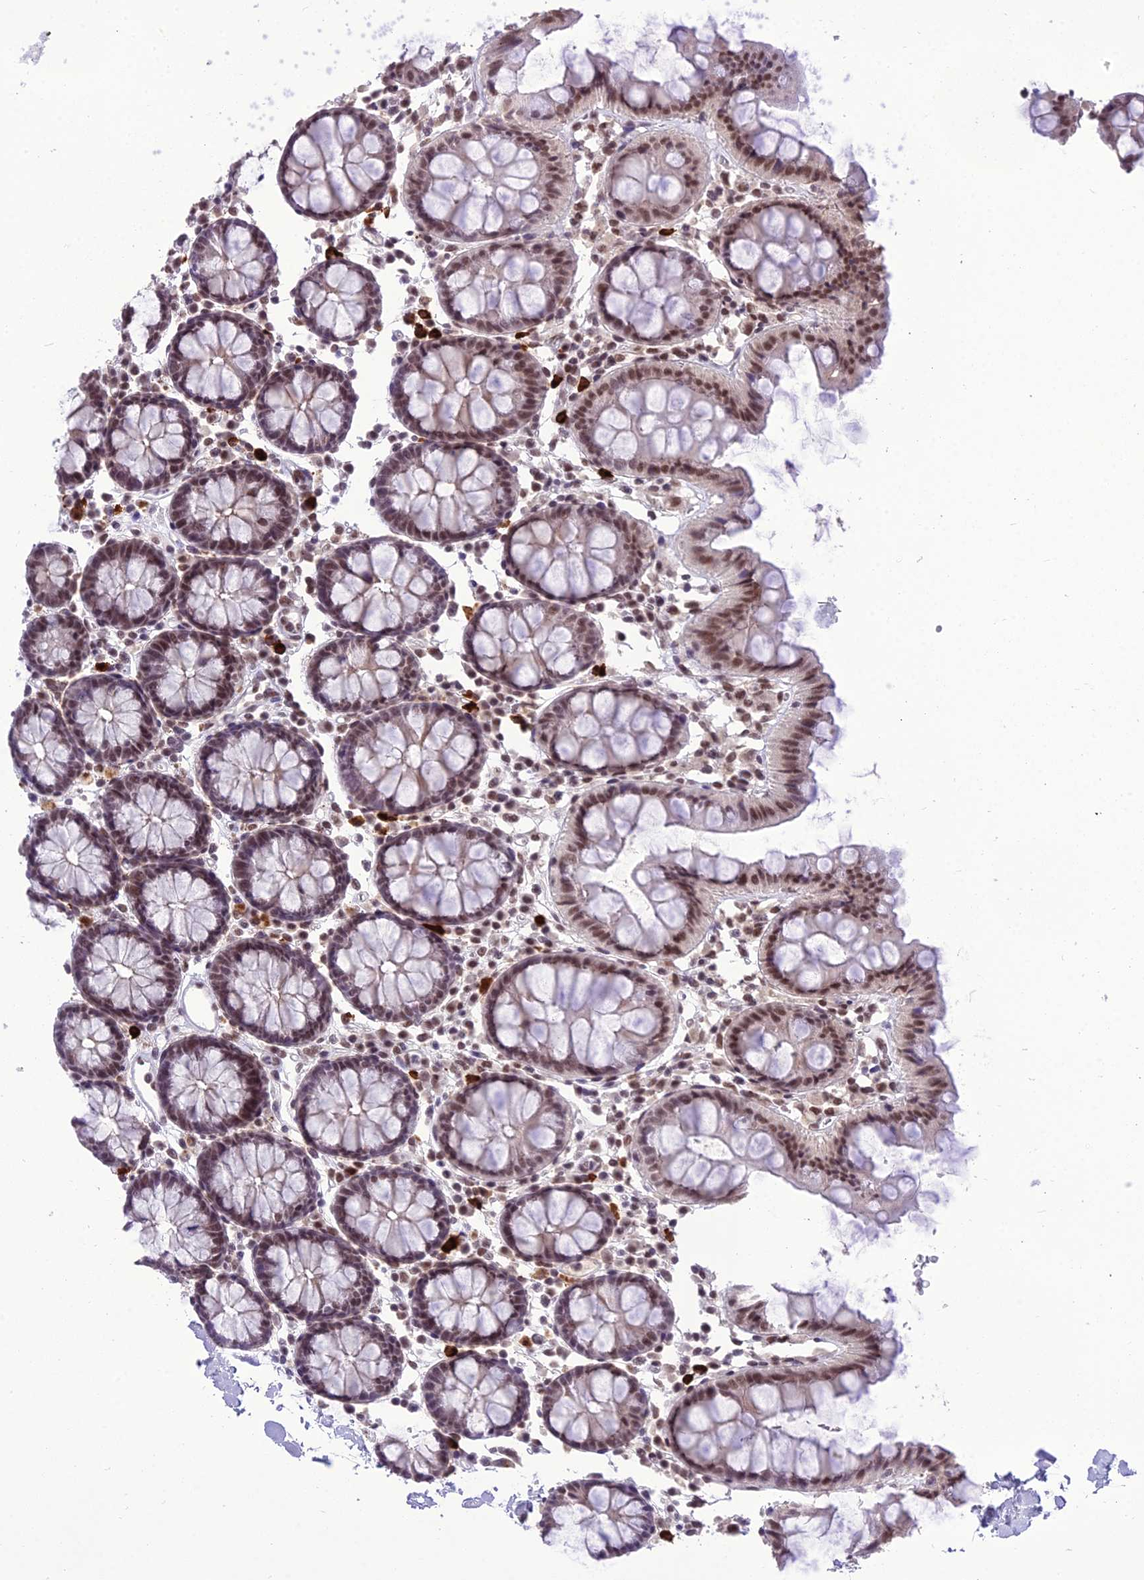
{"staining": {"intensity": "negative", "quantity": "none", "location": "none"}, "tissue": "colon", "cell_type": "Endothelial cells", "image_type": "normal", "snomed": [{"axis": "morphology", "description": "Normal tissue, NOS"}, {"axis": "topography", "description": "Colon"}], "caption": "The micrograph exhibits no significant expression in endothelial cells of colon.", "gene": "SH3RF3", "patient": {"sex": "male", "age": 75}}